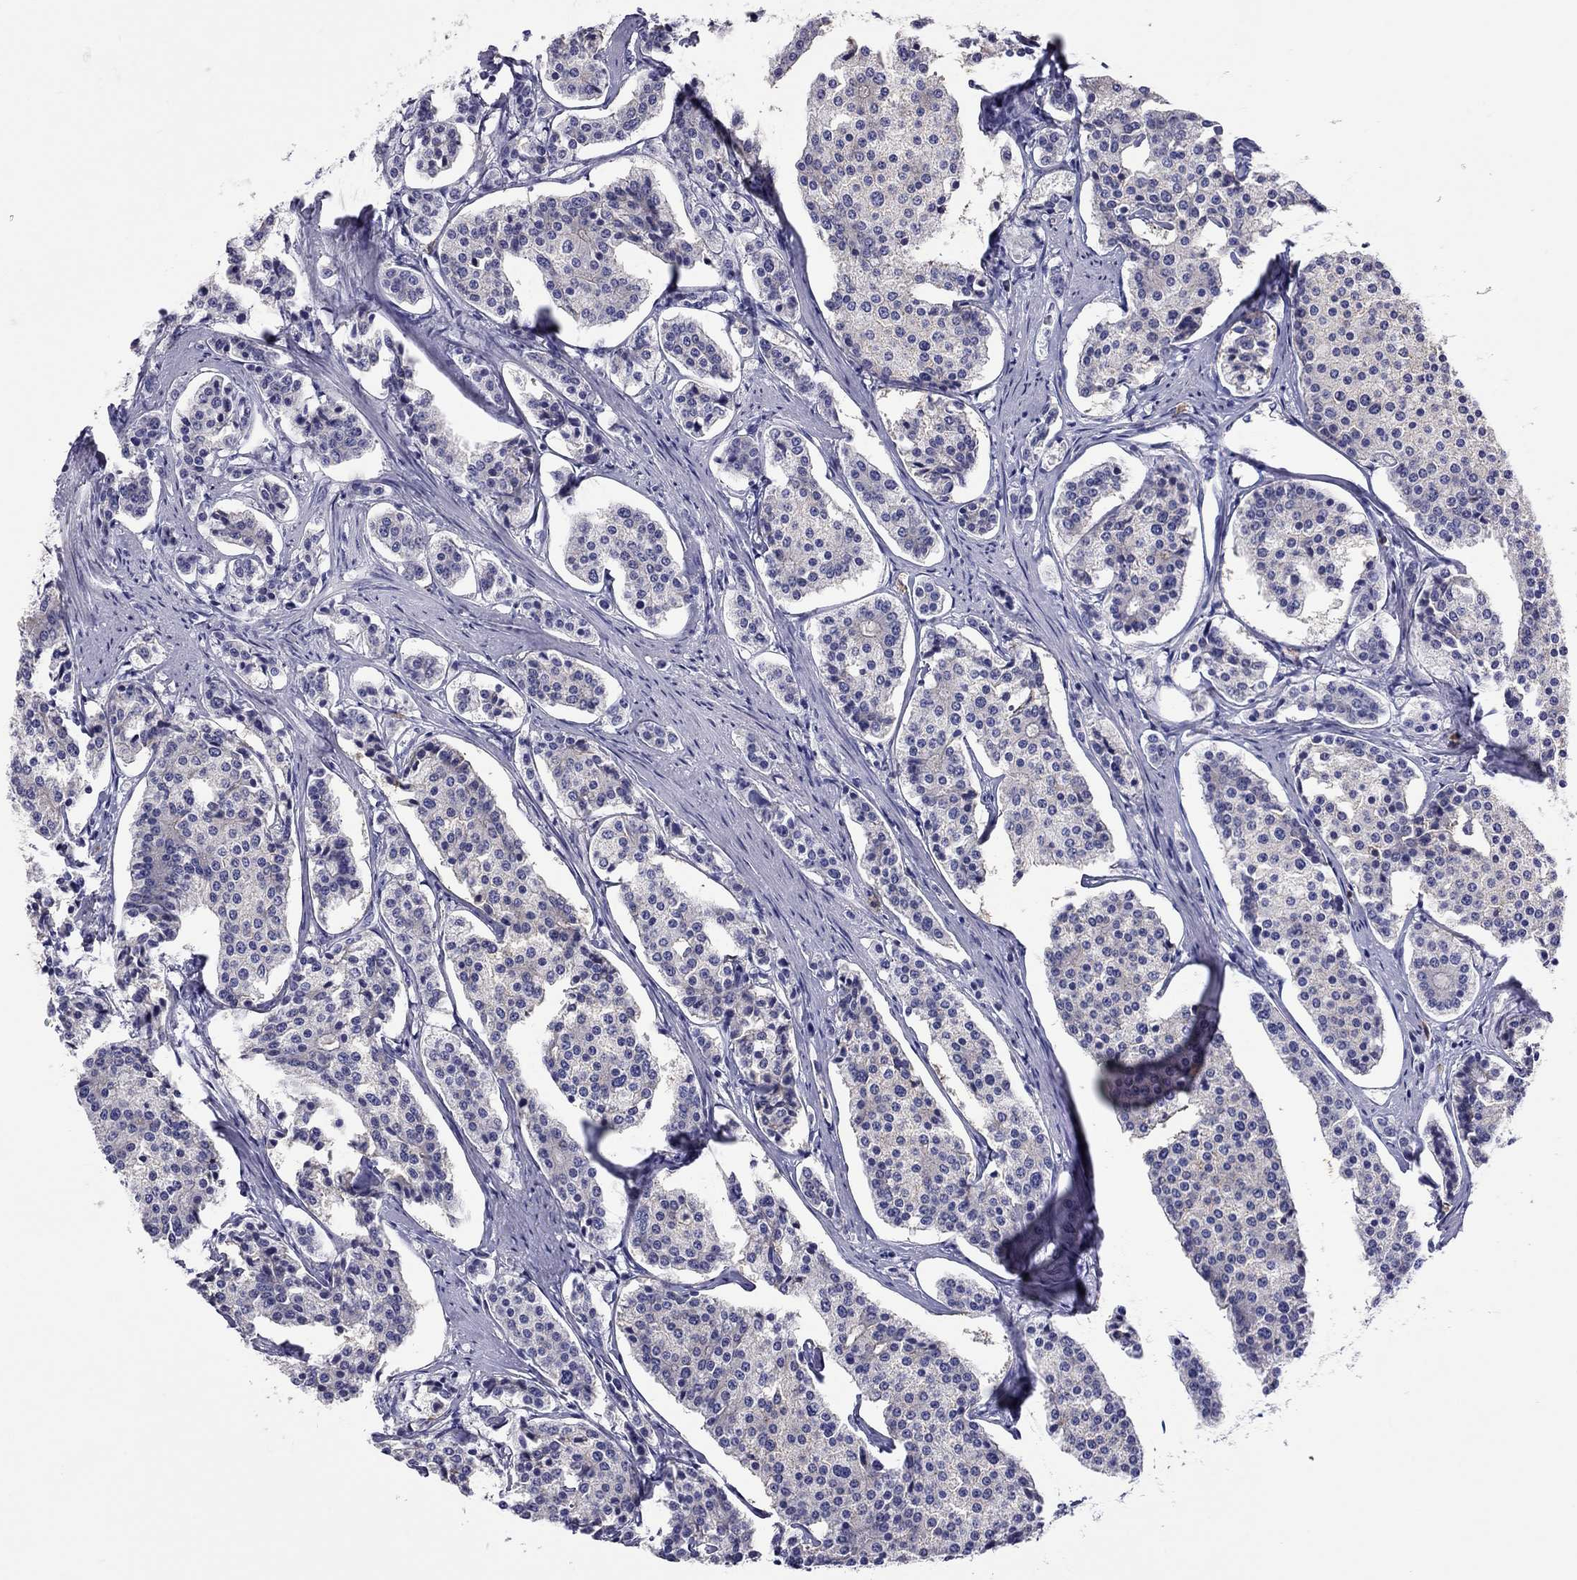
{"staining": {"intensity": "negative", "quantity": "none", "location": "none"}, "tissue": "carcinoid", "cell_type": "Tumor cells", "image_type": "cancer", "snomed": [{"axis": "morphology", "description": "Carcinoid, malignant, NOS"}, {"axis": "topography", "description": "Small intestine"}], "caption": "A histopathology image of human carcinoid is negative for staining in tumor cells. Brightfield microscopy of IHC stained with DAB (brown) and hematoxylin (blue), captured at high magnification.", "gene": "CALHM1", "patient": {"sex": "female", "age": 65}}